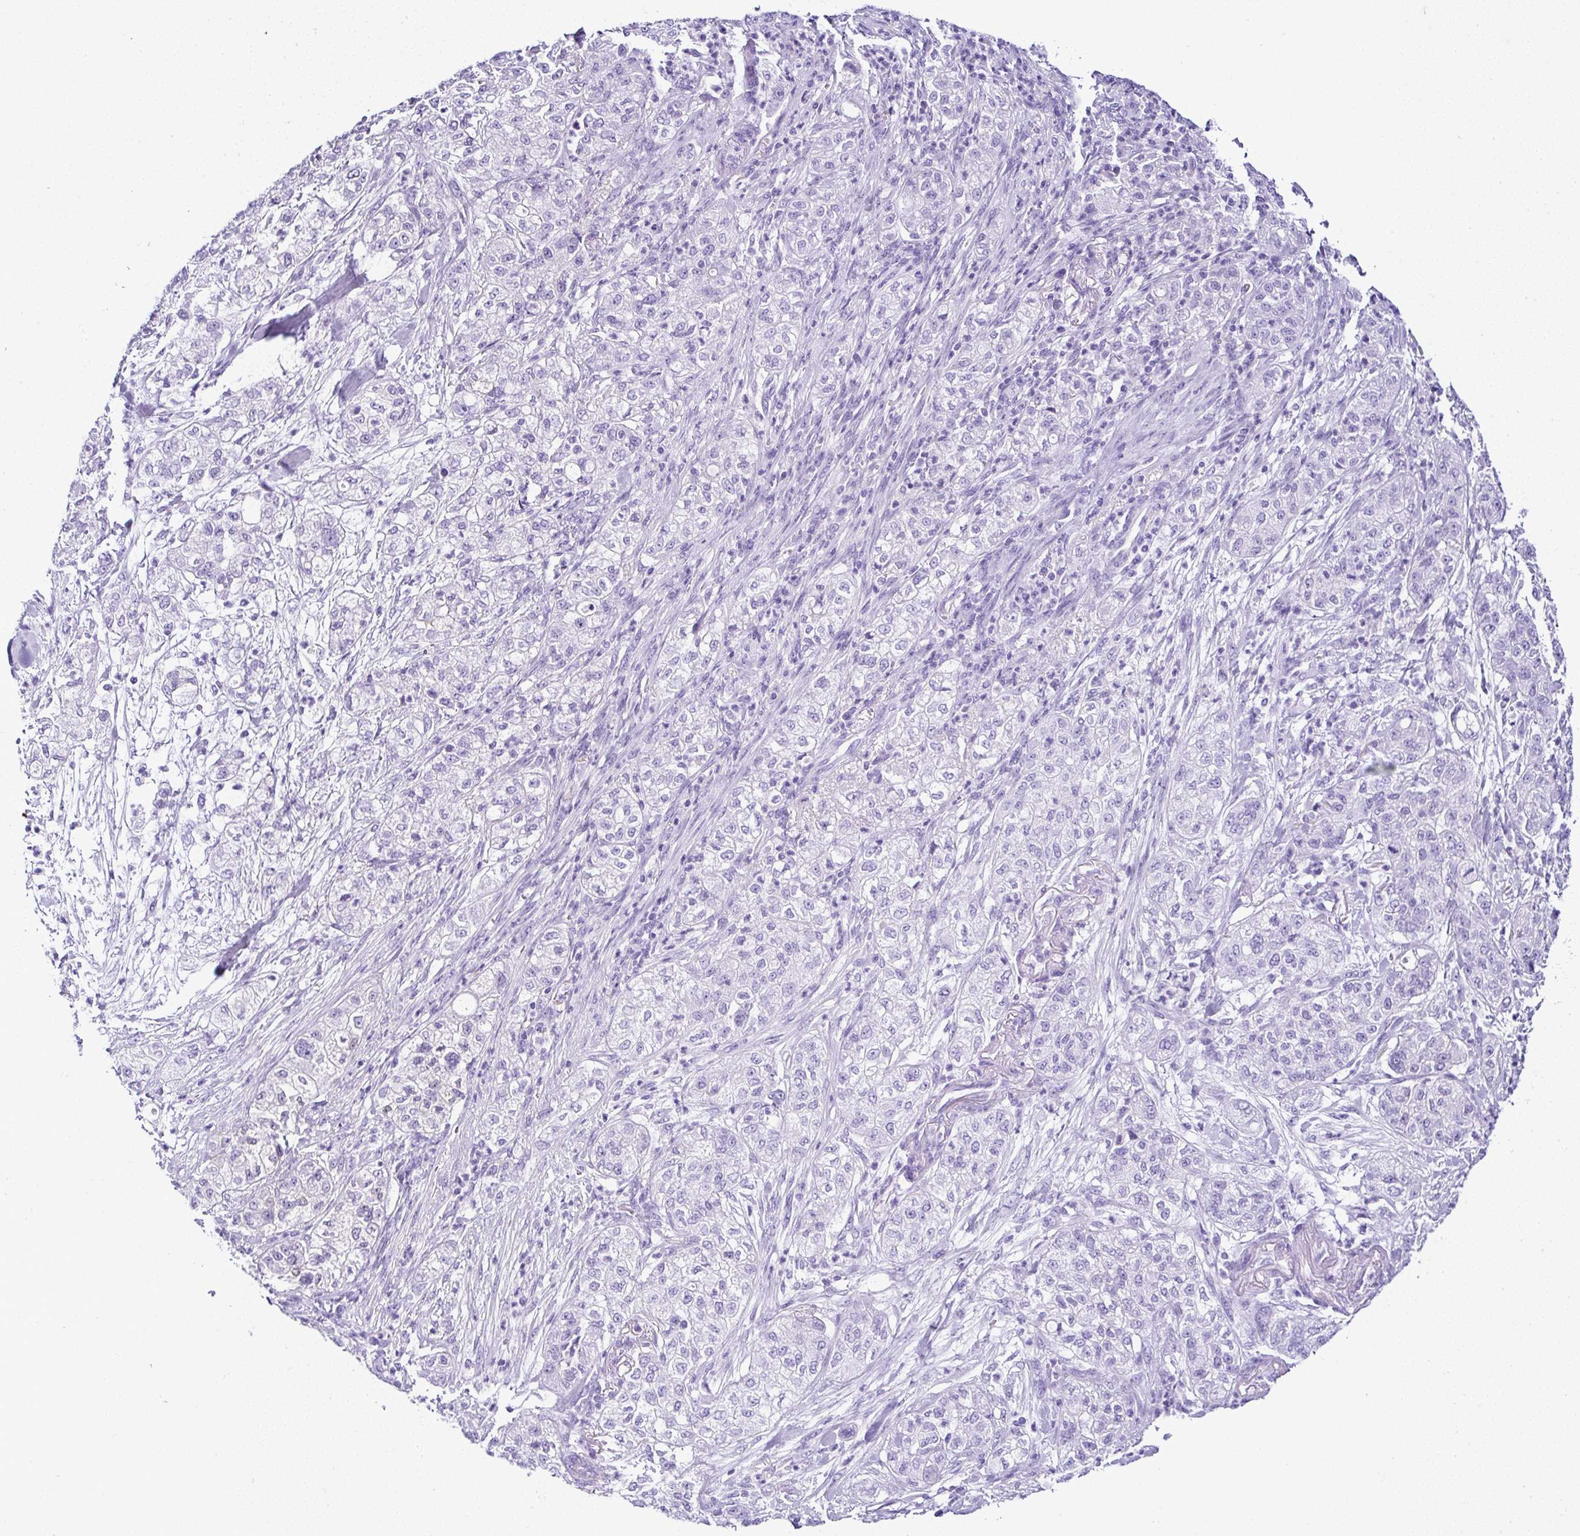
{"staining": {"intensity": "negative", "quantity": "none", "location": "none"}, "tissue": "pancreatic cancer", "cell_type": "Tumor cells", "image_type": "cancer", "snomed": [{"axis": "morphology", "description": "Adenocarcinoma, NOS"}, {"axis": "topography", "description": "Pancreas"}], "caption": "The photomicrograph demonstrates no significant staining in tumor cells of pancreatic cancer. (Stains: DAB immunohistochemistry with hematoxylin counter stain, Microscopy: brightfield microscopy at high magnification).", "gene": "SERPINB3", "patient": {"sex": "female", "age": 78}}